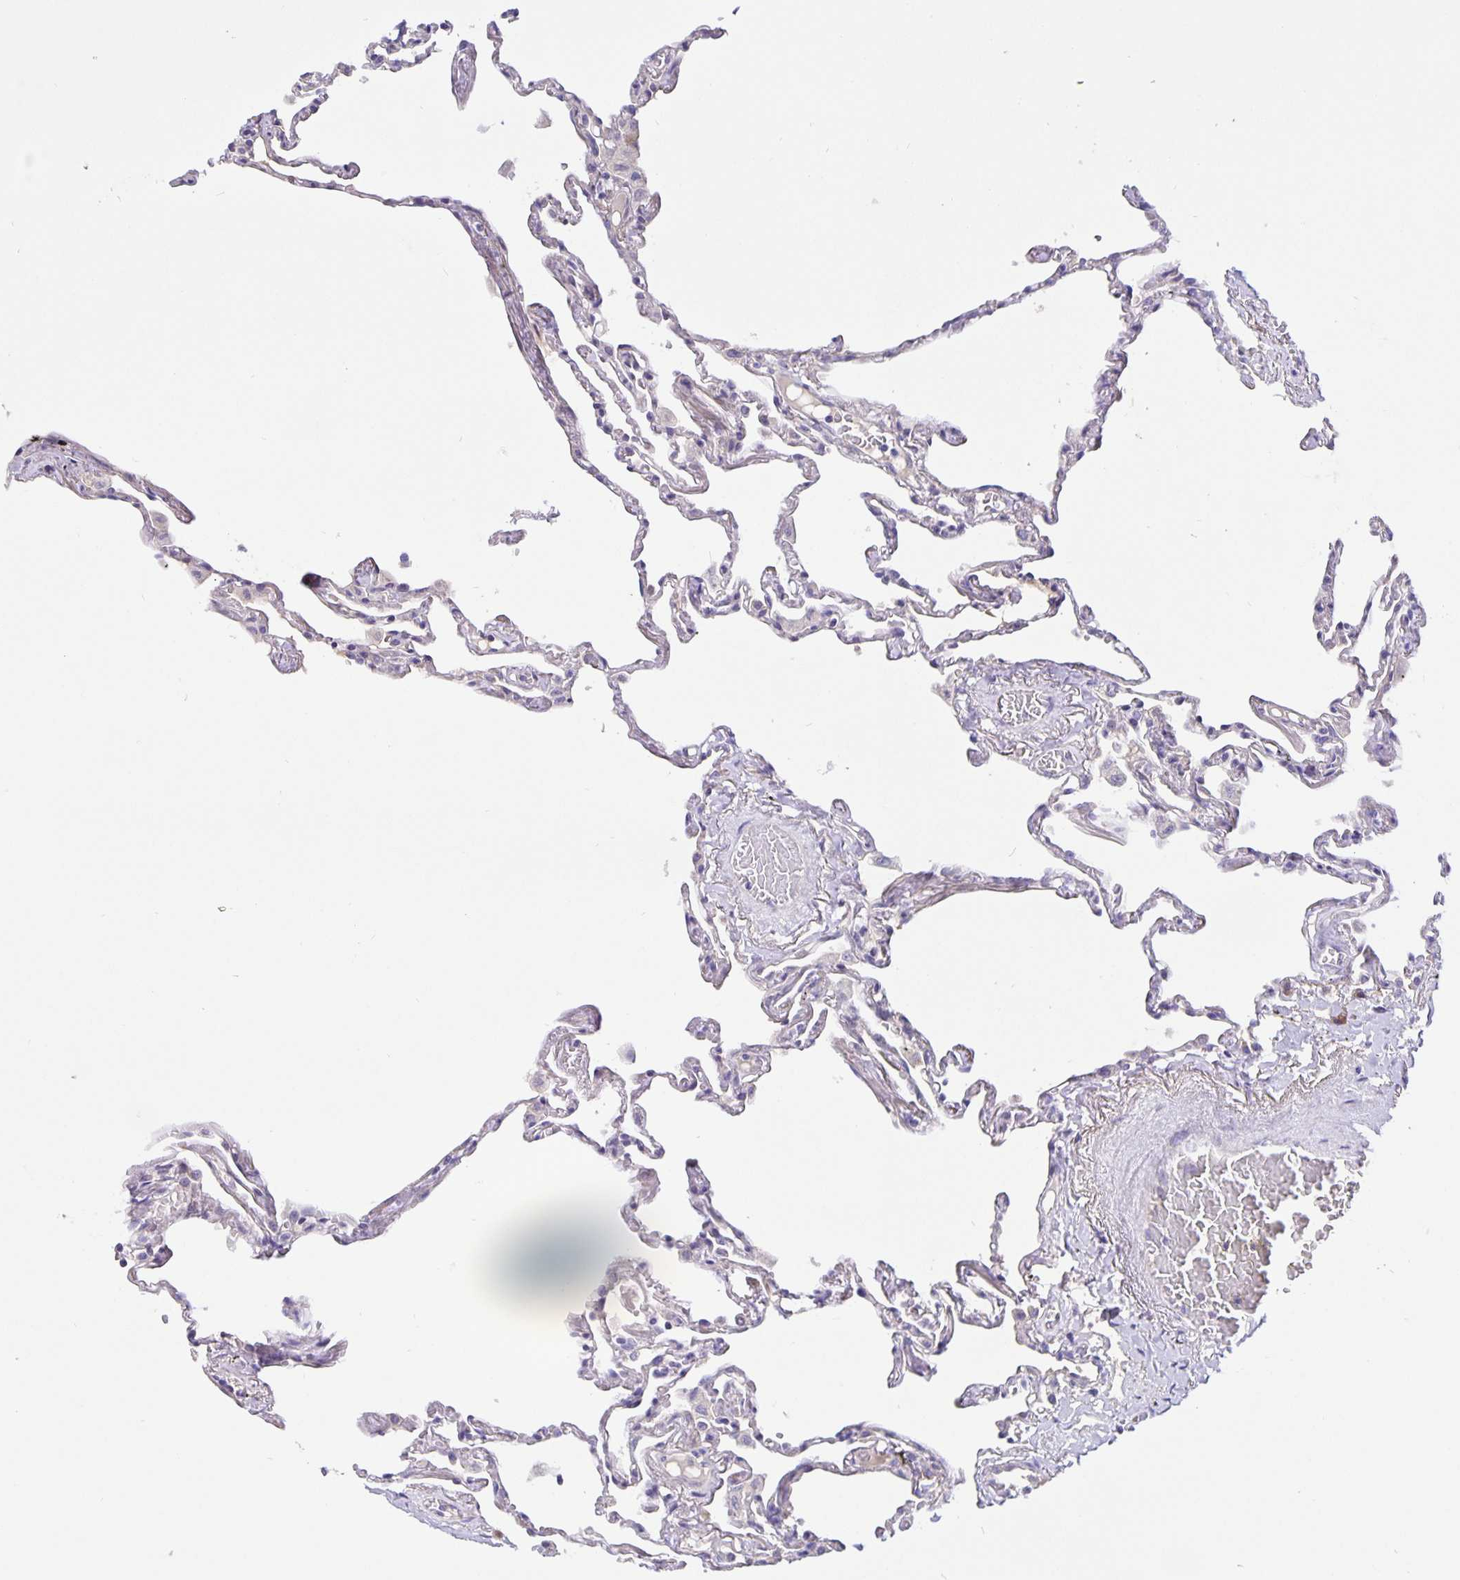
{"staining": {"intensity": "weak", "quantity": "<25%", "location": "cytoplasmic/membranous"}, "tissue": "lung", "cell_type": "Alveolar cells", "image_type": "normal", "snomed": [{"axis": "morphology", "description": "Normal tissue, NOS"}, {"axis": "topography", "description": "Lung"}], "caption": "Alveolar cells are negative for protein expression in unremarkable human lung.", "gene": "EML6", "patient": {"sex": "female", "age": 67}}